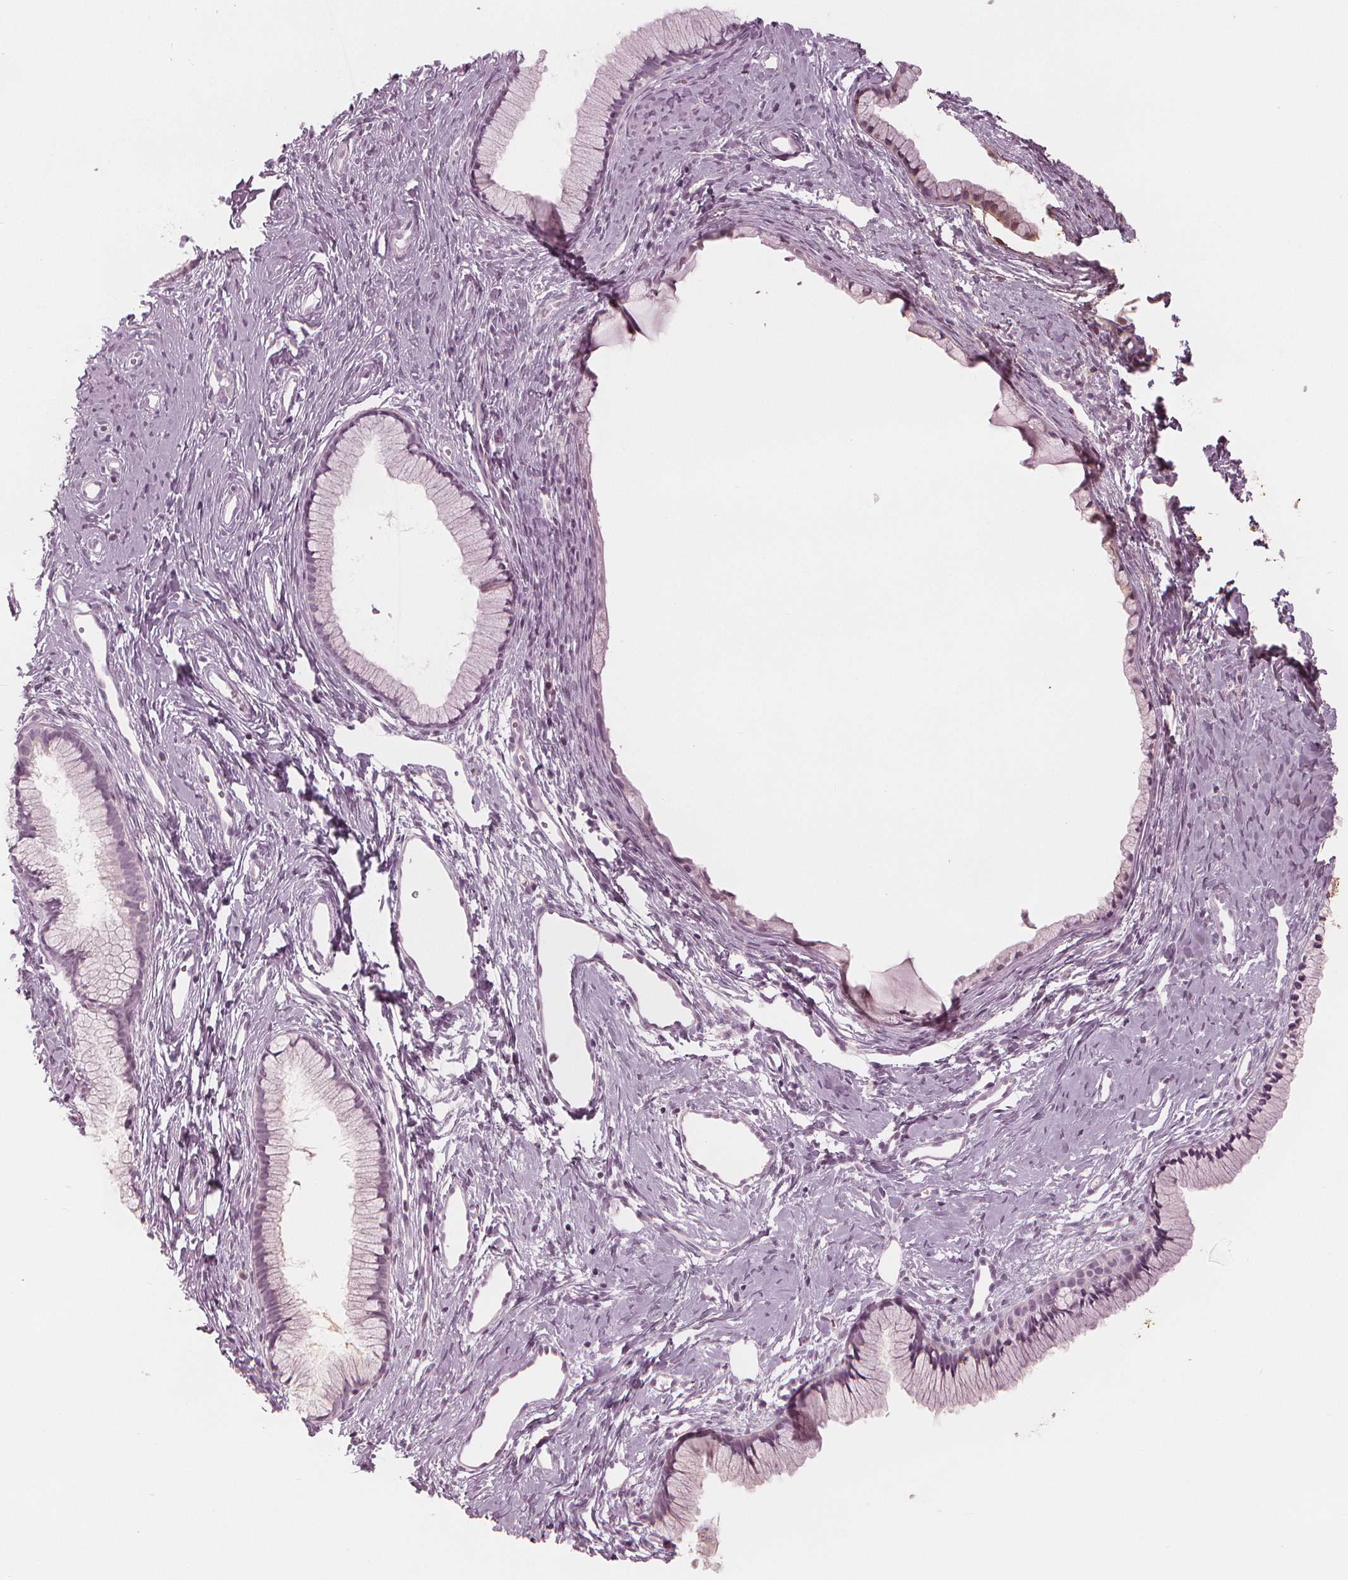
{"staining": {"intensity": "negative", "quantity": "none", "location": "none"}, "tissue": "cervix", "cell_type": "Glandular cells", "image_type": "normal", "snomed": [{"axis": "morphology", "description": "Normal tissue, NOS"}, {"axis": "topography", "description": "Cervix"}], "caption": "A high-resolution image shows IHC staining of benign cervix, which displays no significant positivity in glandular cells.", "gene": "PAEP", "patient": {"sex": "female", "age": 40}}